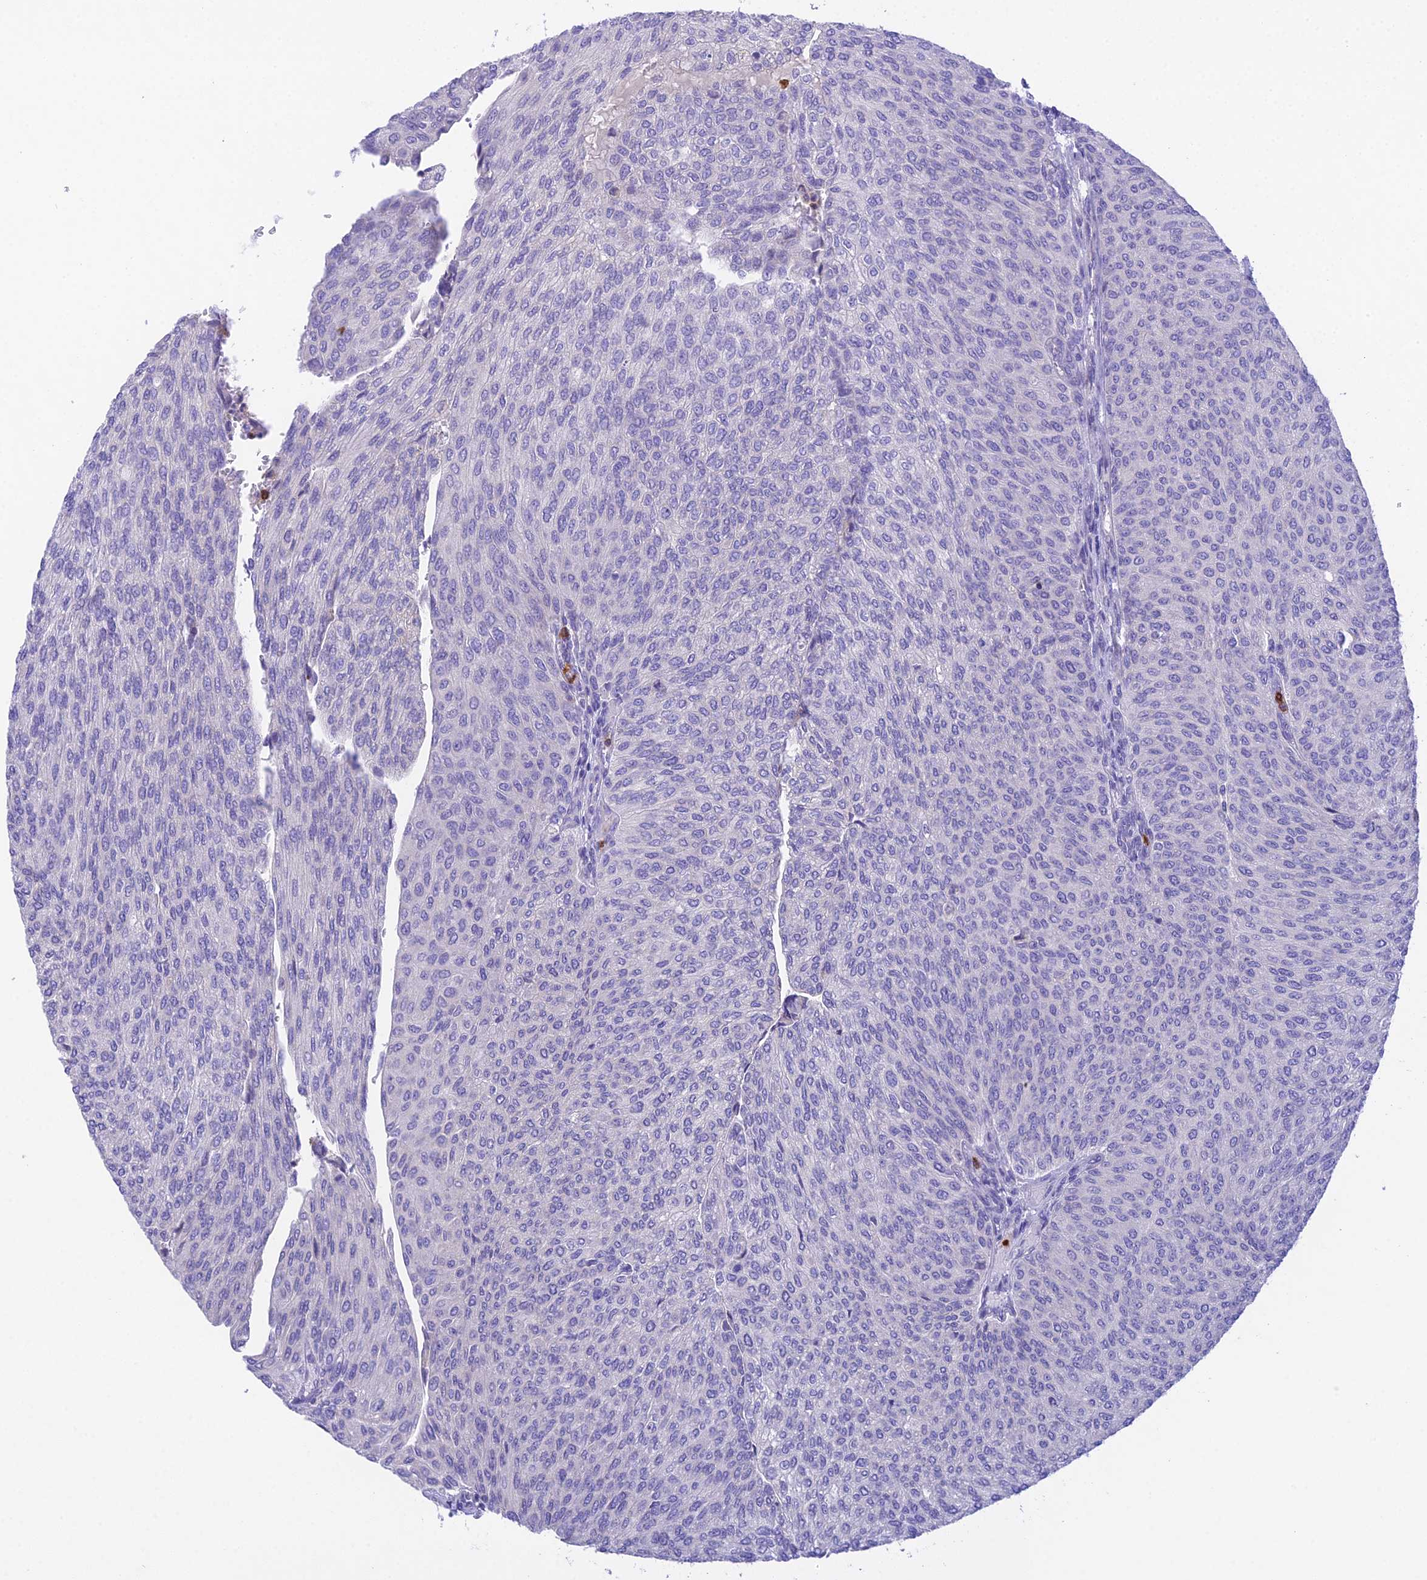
{"staining": {"intensity": "negative", "quantity": "none", "location": "none"}, "tissue": "urothelial cancer", "cell_type": "Tumor cells", "image_type": "cancer", "snomed": [{"axis": "morphology", "description": "Urothelial carcinoma, High grade"}, {"axis": "topography", "description": "Urinary bladder"}], "caption": "This micrograph is of high-grade urothelial carcinoma stained with immunohistochemistry to label a protein in brown with the nuclei are counter-stained blue. There is no positivity in tumor cells.", "gene": "KIAA0408", "patient": {"sex": "female", "age": 79}}